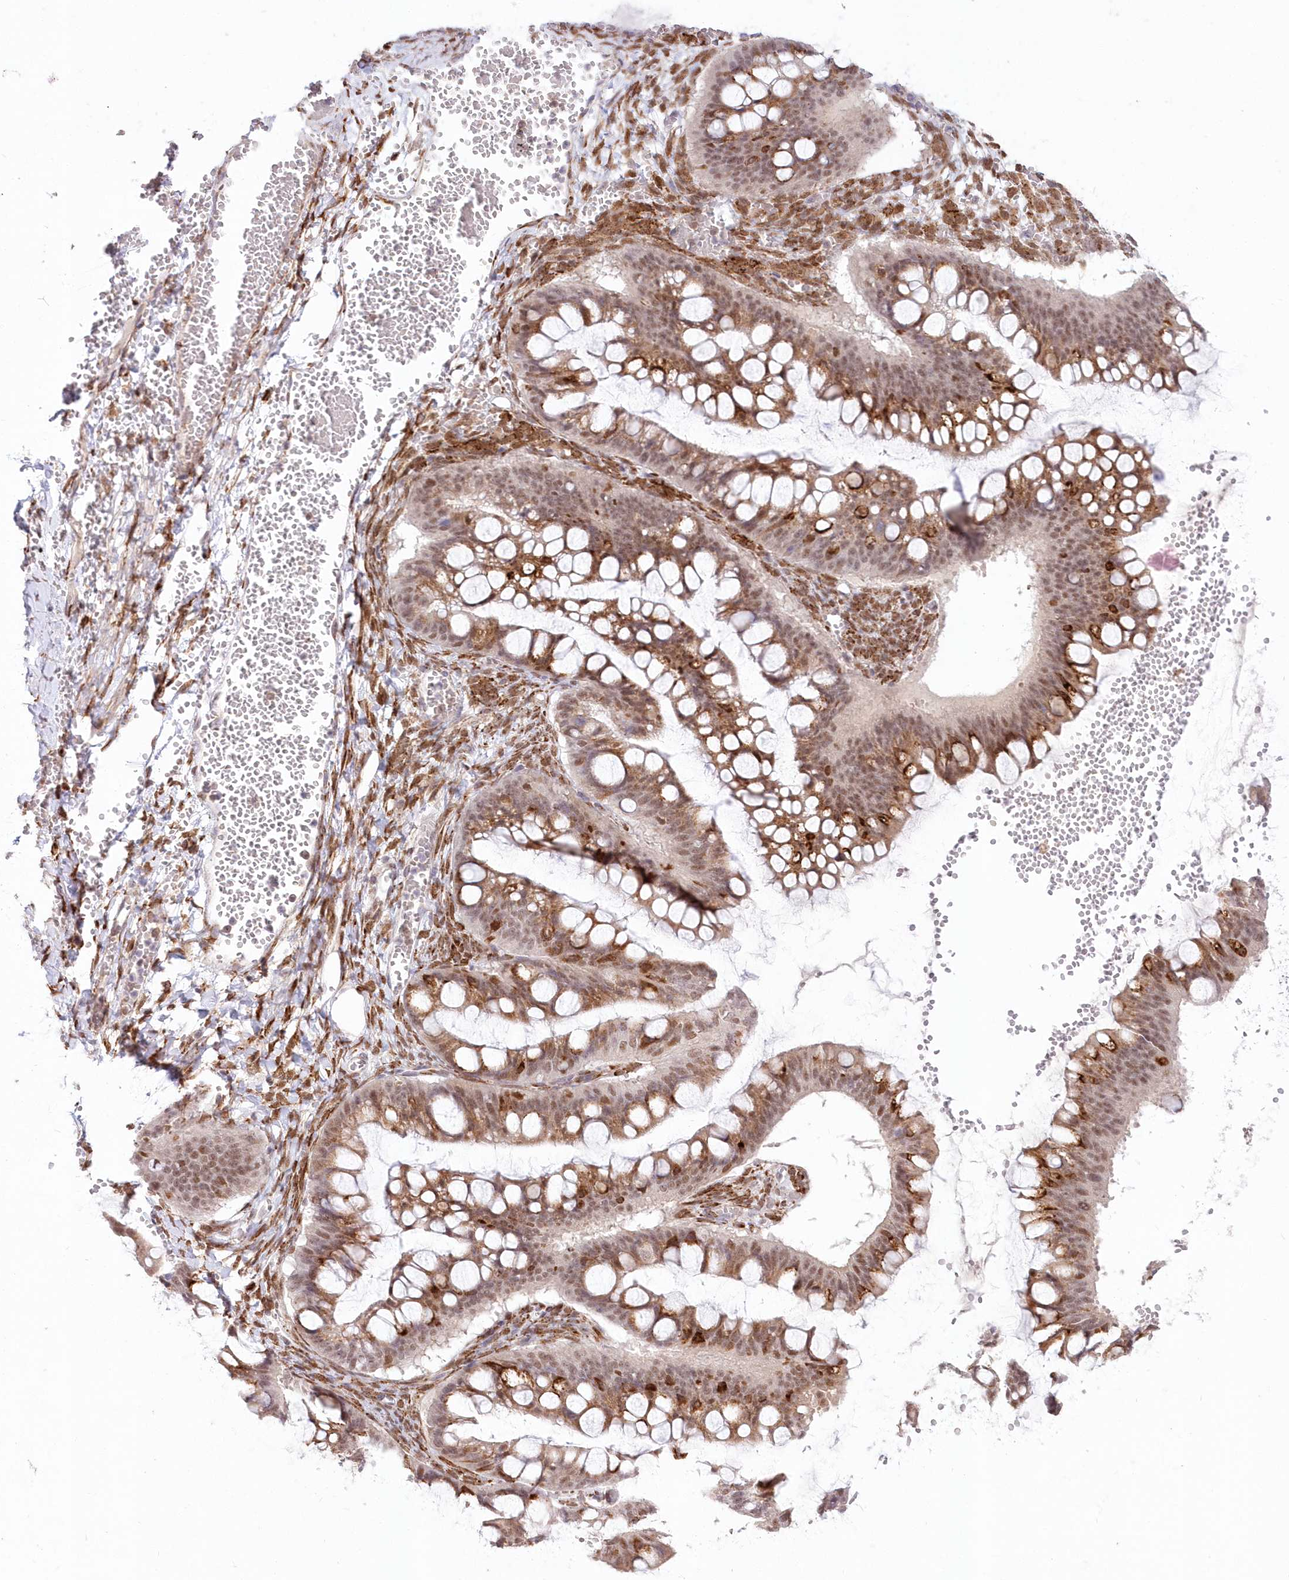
{"staining": {"intensity": "moderate", "quantity": ">75%", "location": "cytoplasmic/membranous,nuclear"}, "tissue": "ovarian cancer", "cell_type": "Tumor cells", "image_type": "cancer", "snomed": [{"axis": "morphology", "description": "Cystadenocarcinoma, mucinous, NOS"}, {"axis": "topography", "description": "Ovary"}], "caption": "Moderate cytoplasmic/membranous and nuclear positivity is appreciated in about >75% of tumor cells in mucinous cystadenocarcinoma (ovarian).", "gene": "LDB1", "patient": {"sex": "female", "age": 73}}